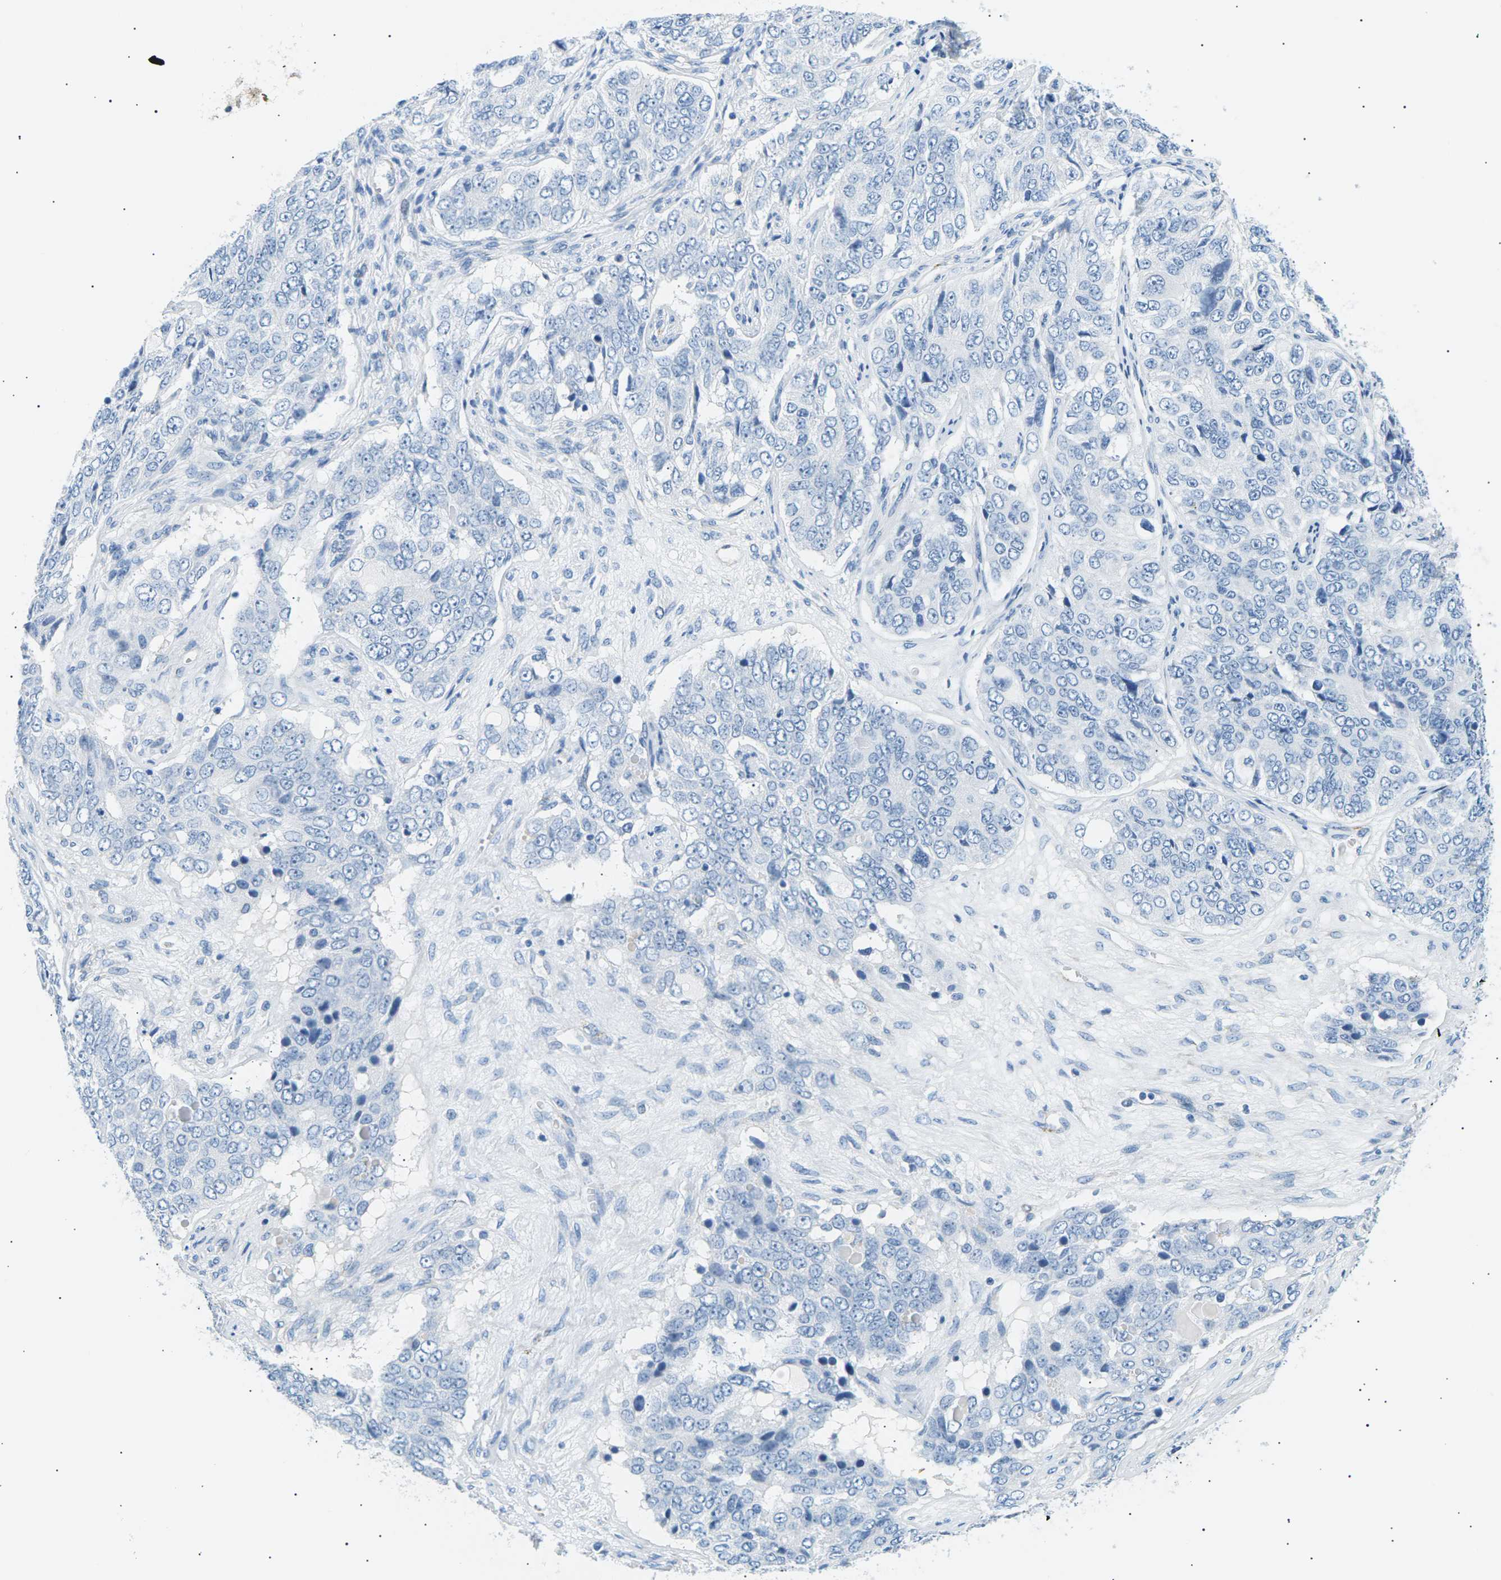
{"staining": {"intensity": "negative", "quantity": "none", "location": "none"}, "tissue": "ovarian cancer", "cell_type": "Tumor cells", "image_type": "cancer", "snomed": [{"axis": "morphology", "description": "Carcinoma, endometroid"}, {"axis": "topography", "description": "Ovary"}], "caption": "Tumor cells are negative for brown protein staining in ovarian cancer. (Stains: DAB immunohistochemistry with hematoxylin counter stain, Microscopy: brightfield microscopy at high magnification).", "gene": "SEPTIN5", "patient": {"sex": "female", "age": 51}}